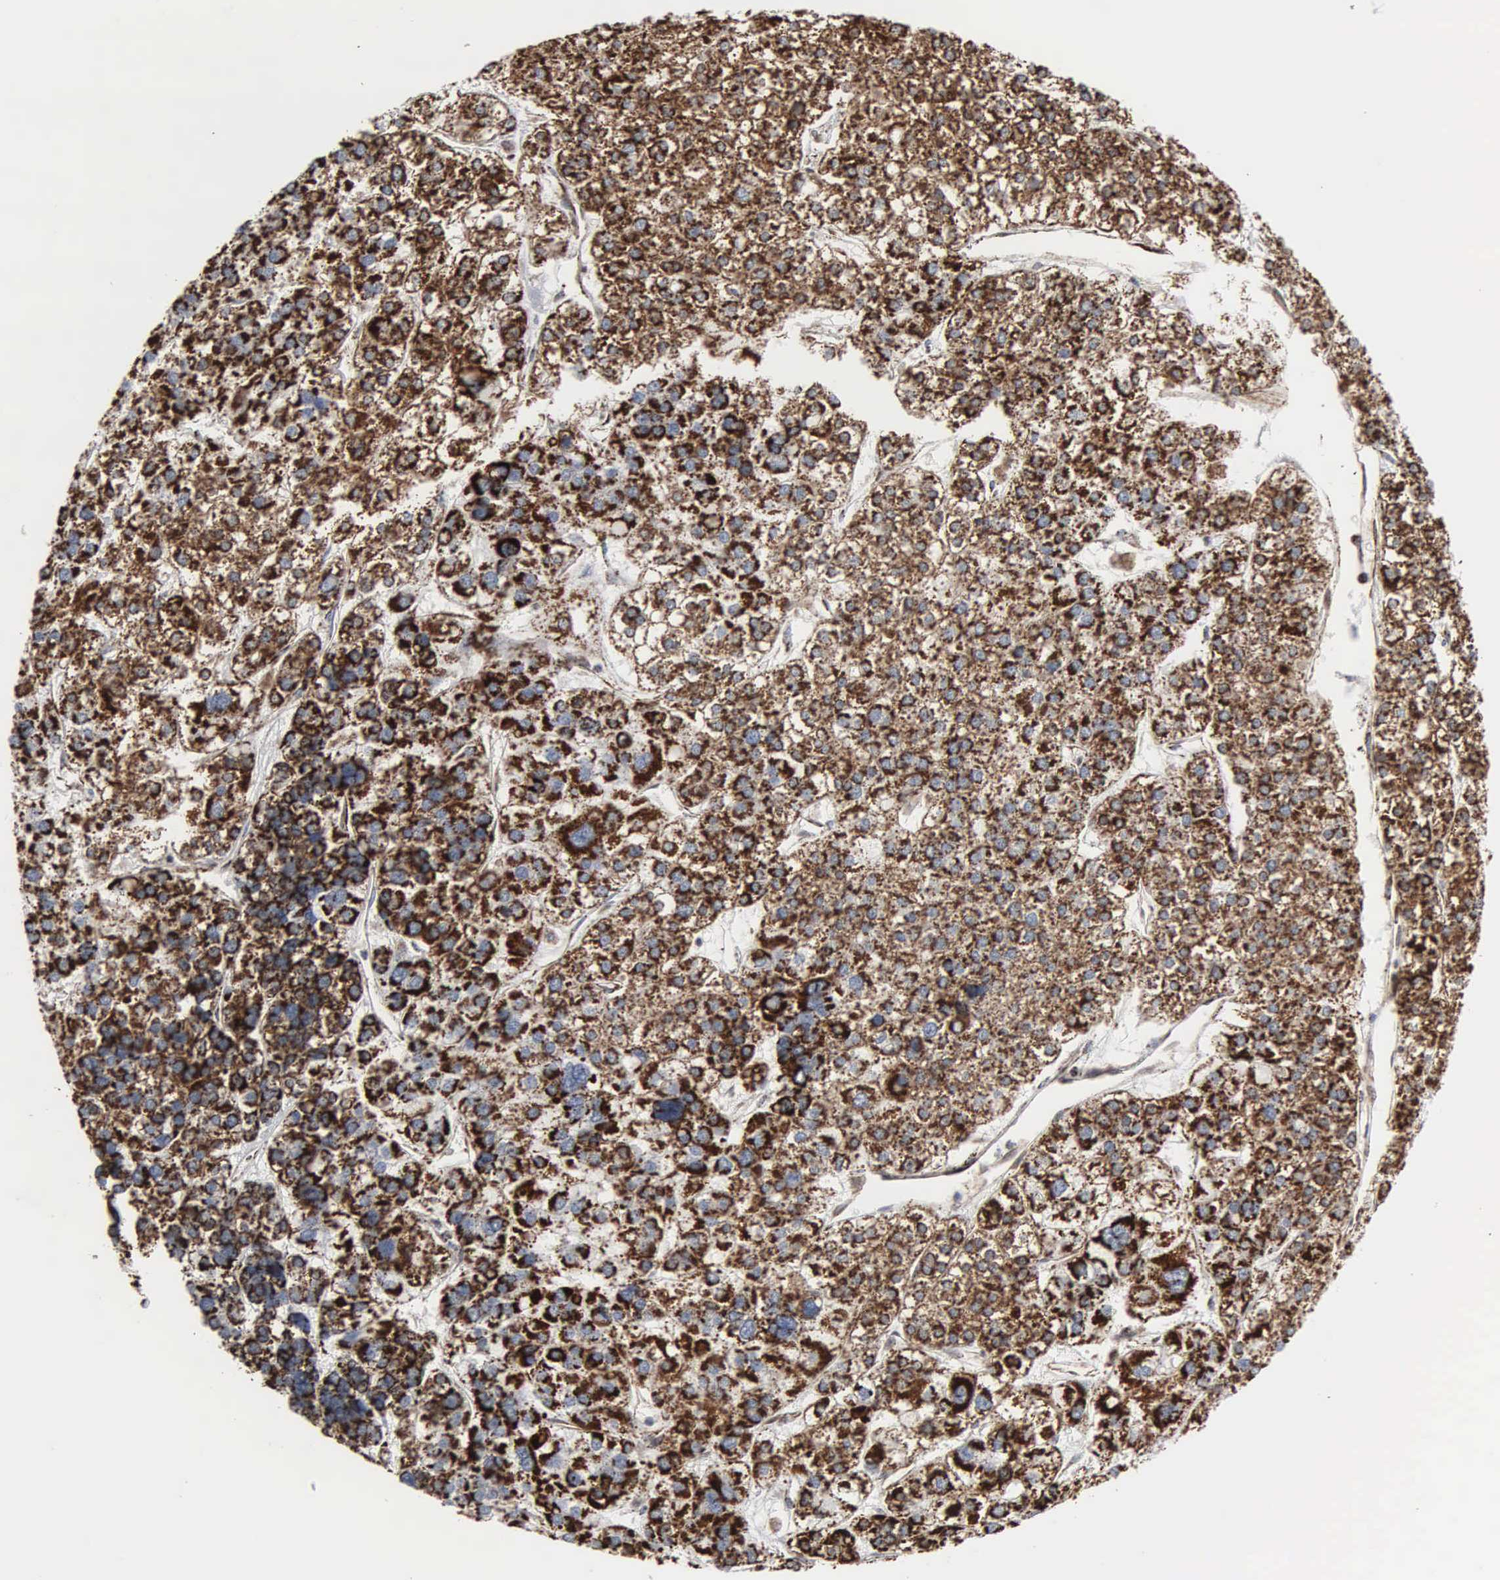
{"staining": {"intensity": "strong", "quantity": ">75%", "location": "cytoplasmic/membranous"}, "tissue": "liver cancer", "cell_type": "Tumor cells", "image_type": "cancer", "snomed": [{"axis": "morphology", "description": "Carcinoma, Hepatocellular, NOS"}, {"axis": "topography", "description": "Liver"}], "caption": "Hepatocellular carcinoma (liver) was stained to show a protein in brown. There is high levels of strong cytoplasmic/membranous staining in approximately >75% of tumor cells.", "gene": "HSPA9", "patient": {"sex": "female", "age": 85}}